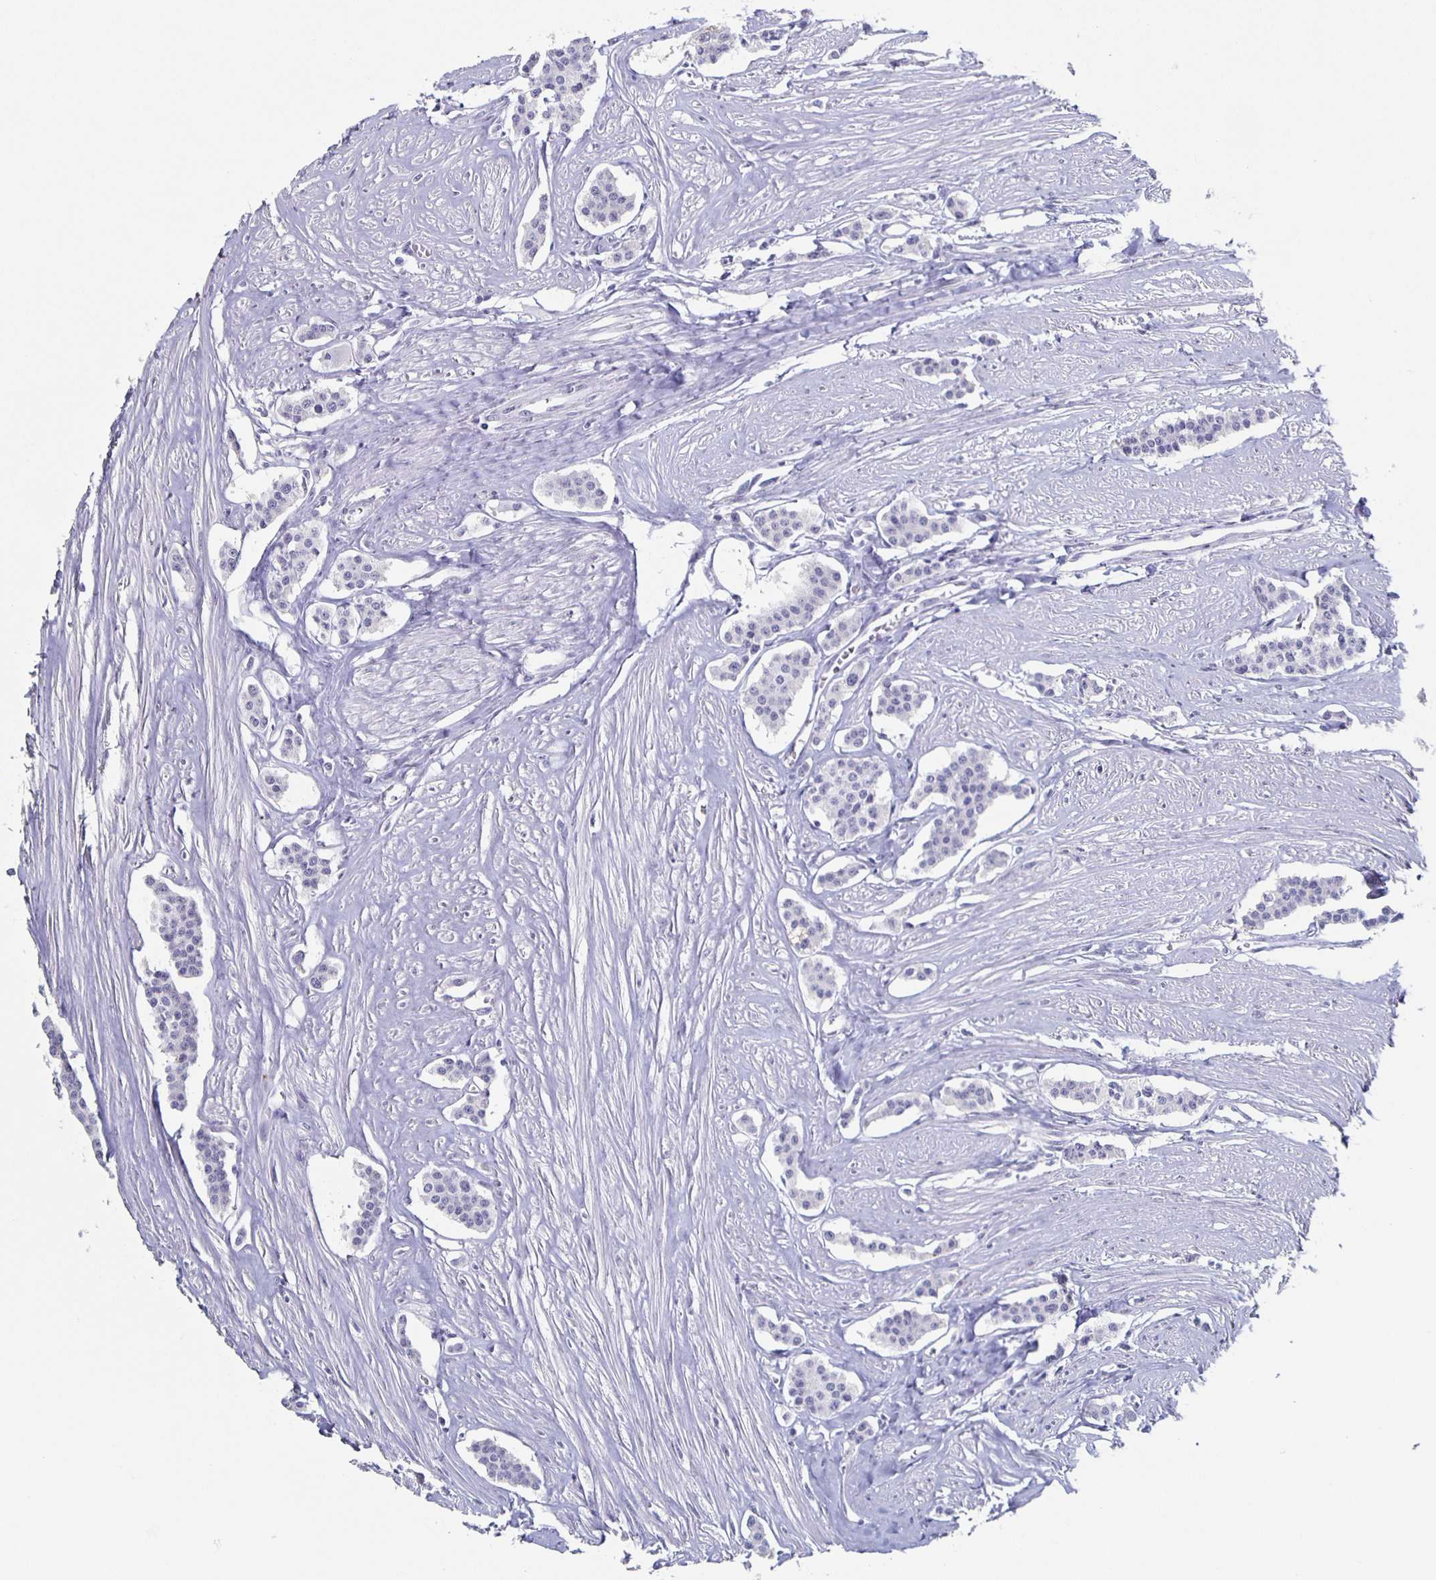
{"staining": {"intensity": "negative", "quantity": "none", "location": "none"}, "tissue": "carcinoid", "cell_type": "Tumor cells", "image_type": "cancer", "snomed": [{"axis": "morphology", "description": "Carcinoid, malignant, NOS"}, {"axis": "topography", "description": "Small intestine"}], "caption": "This is an IHC image of human carcinoid (malignant). There is no positivity in tumor cells.", "gene": "CCDC17", "patient": {"sex": "male", "age": 60}}